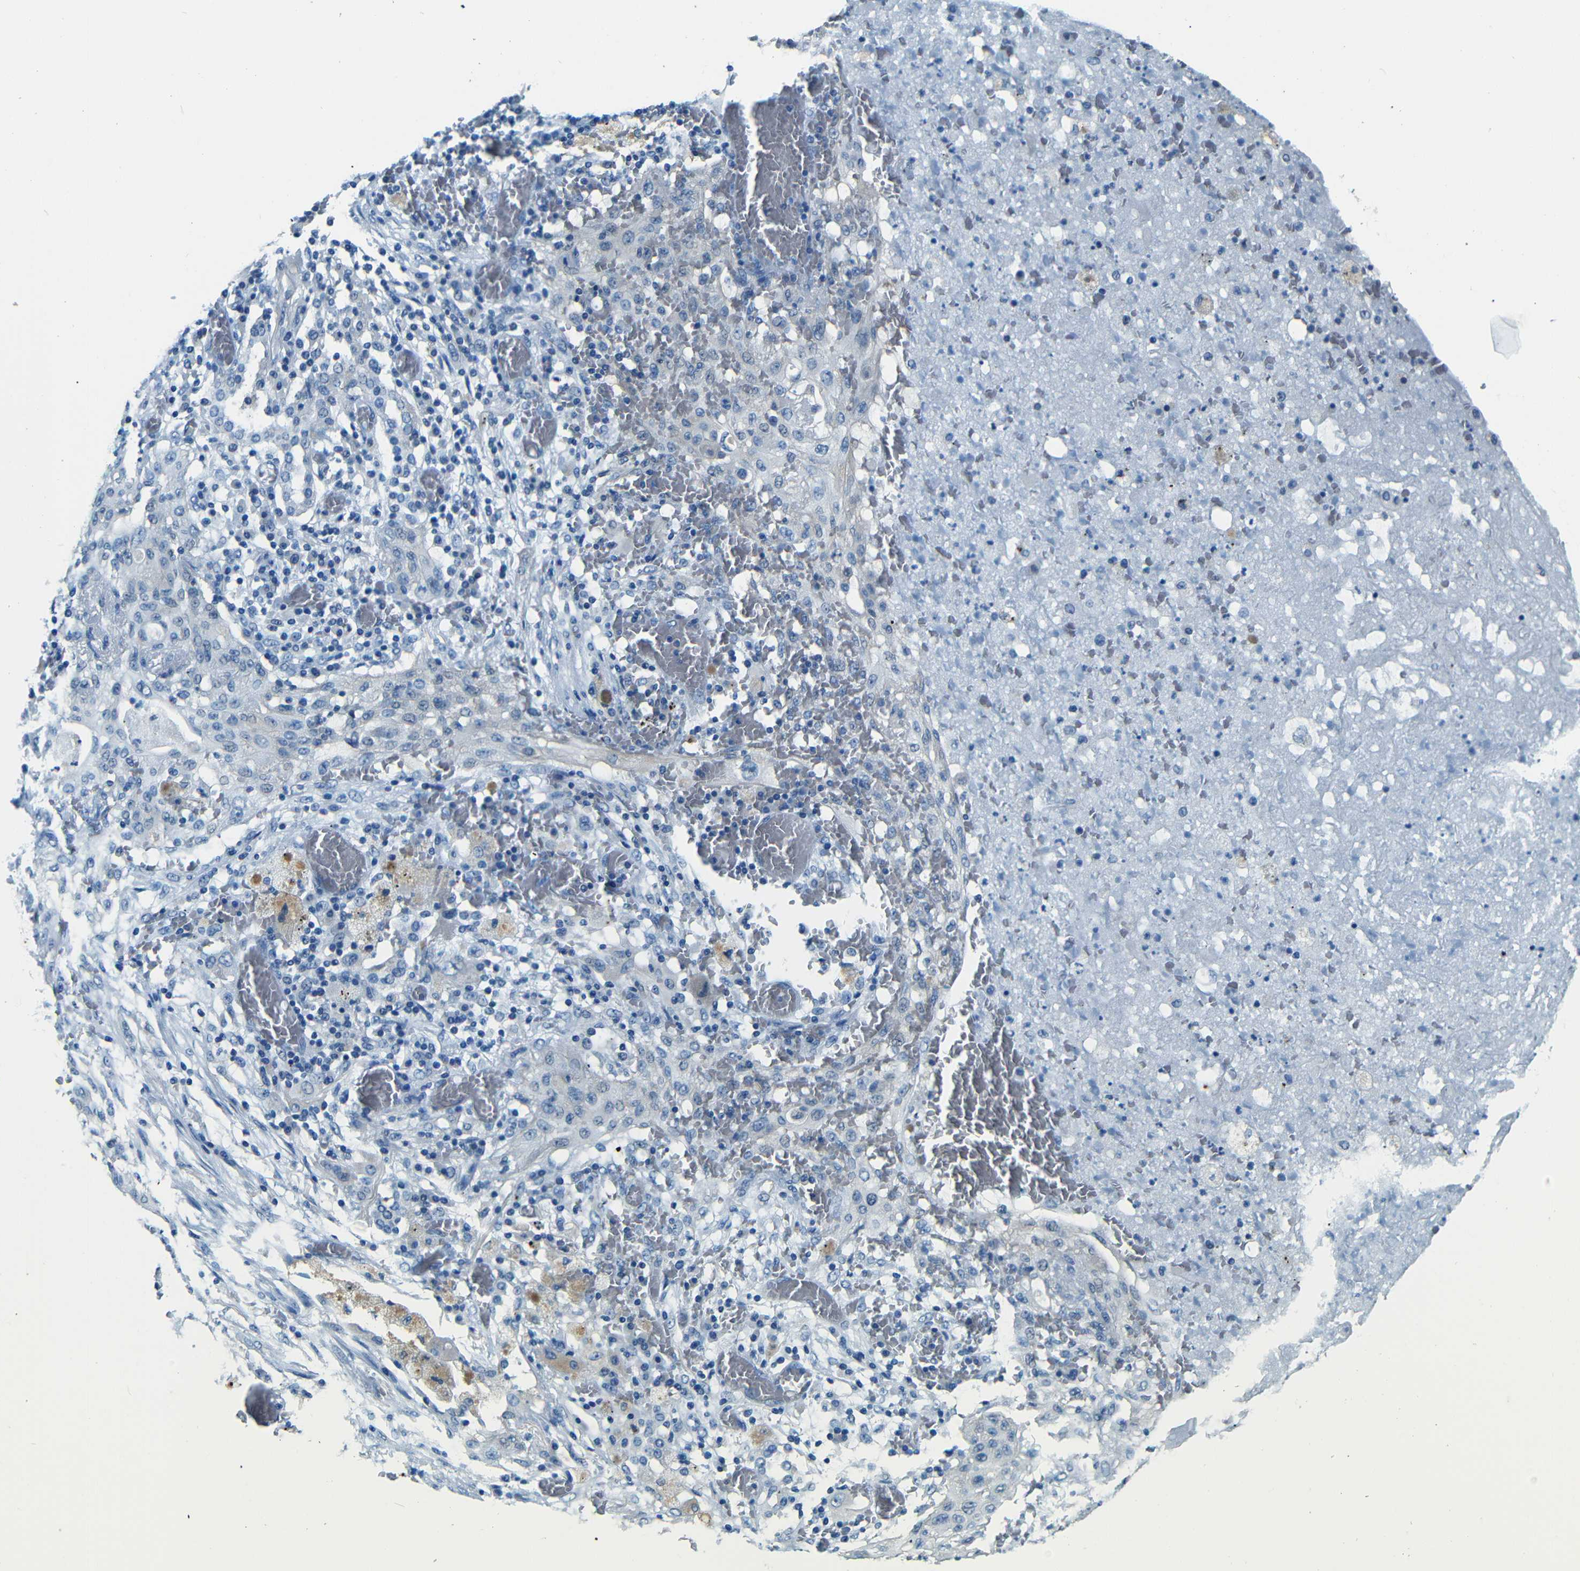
{"staining": {"intensity": "negative", "quantity": "none", "location": "none"}, "tissue": "lung cancer", "cell_type": "Tumor cells", "image_type": "cancer", "snomed": [{"axis": "morphology", "description": "Squamous cell carcinoma, NOS"}, {"axis": "topography", "description": "Lung"}], "caption": "Immunohistochemistry image of neoplastic tissue: lung cancer stained with DAB (3,3'-diaminobenzidine) exhibits no significant protein positivity in tumor cells.", "gene": "ZMAT1", "patient": {"sex": "female", "age": 47}}